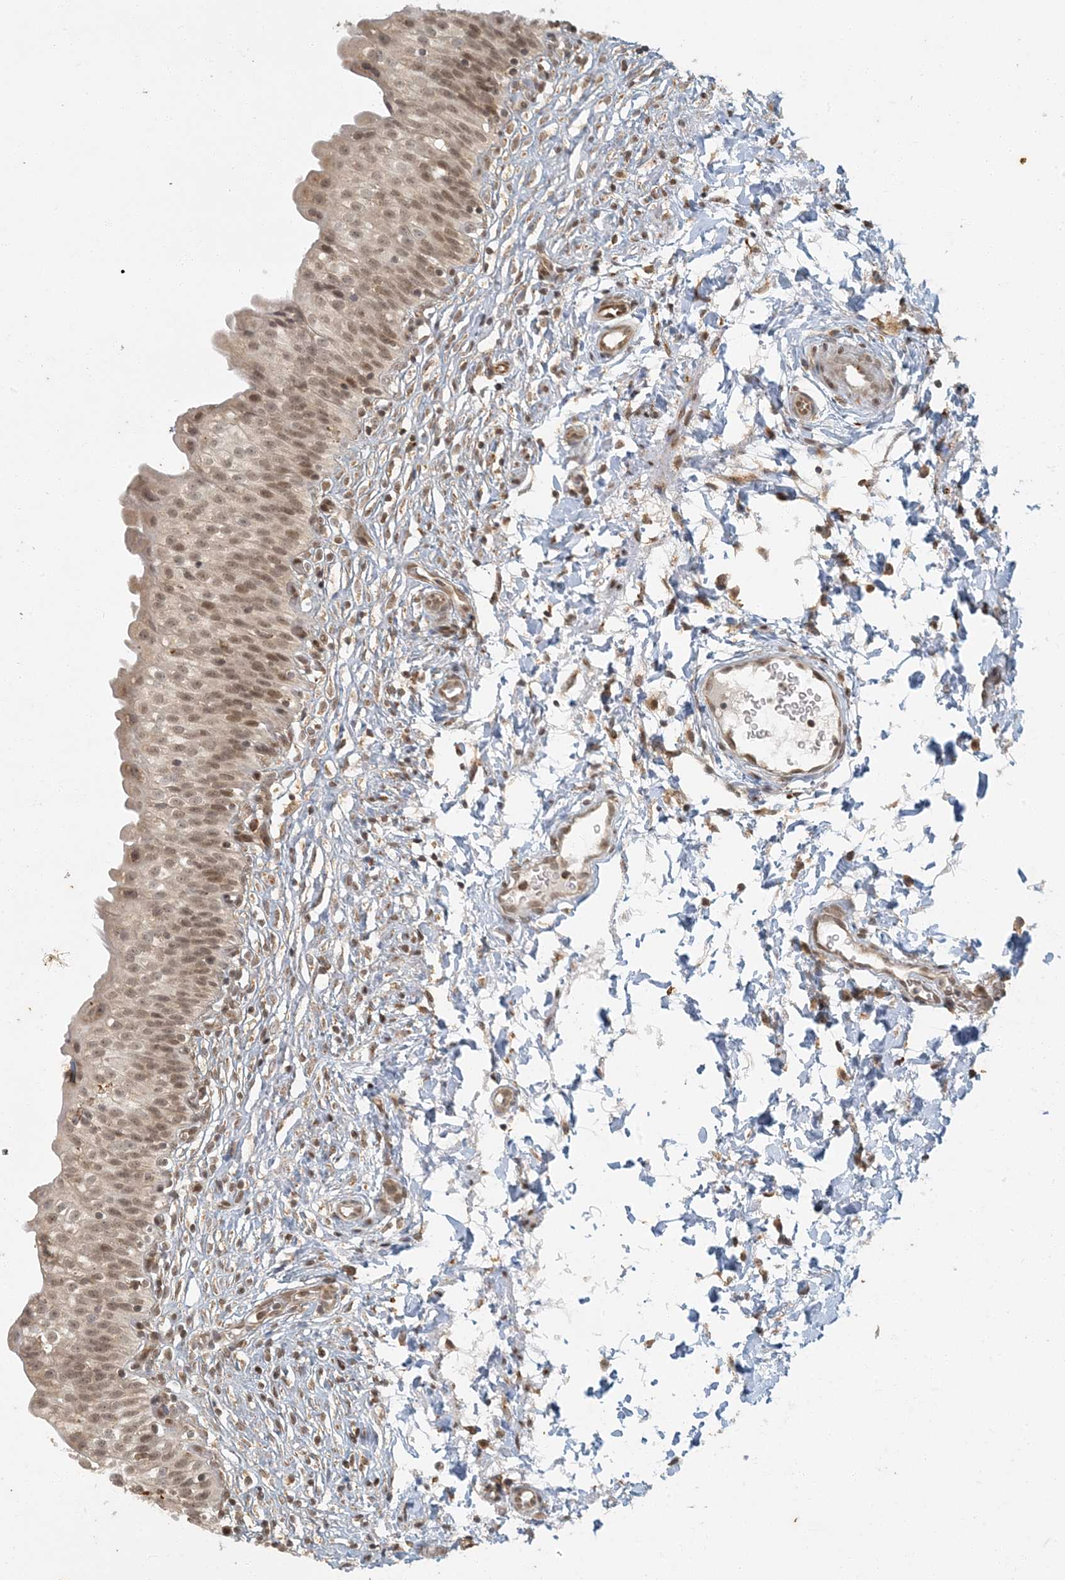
{"staining": {"intensity": "strong", "quantity": ">75%", "location": "cytoplasmic/membranous,nuclear"}, "tissue": "urinary bladder", "cell_type": "Urothelial cells", "image_type": "normal", "snomed": [{"axis": "morphology", "description": "Normal tissue, NOS"}, {"axis": "topography", "description": "Urinary bladder"}], "caption": "Immunohistochemical staining of normal human urinary bladder displays high levels of strong cytoplasmic/membranous,nuclear staining in about >75% of urothelial cells. (IHC, brightfield microscopy, high magnification).", "gene": "AK9", "patient": {"sex": "male", "age": 55}}